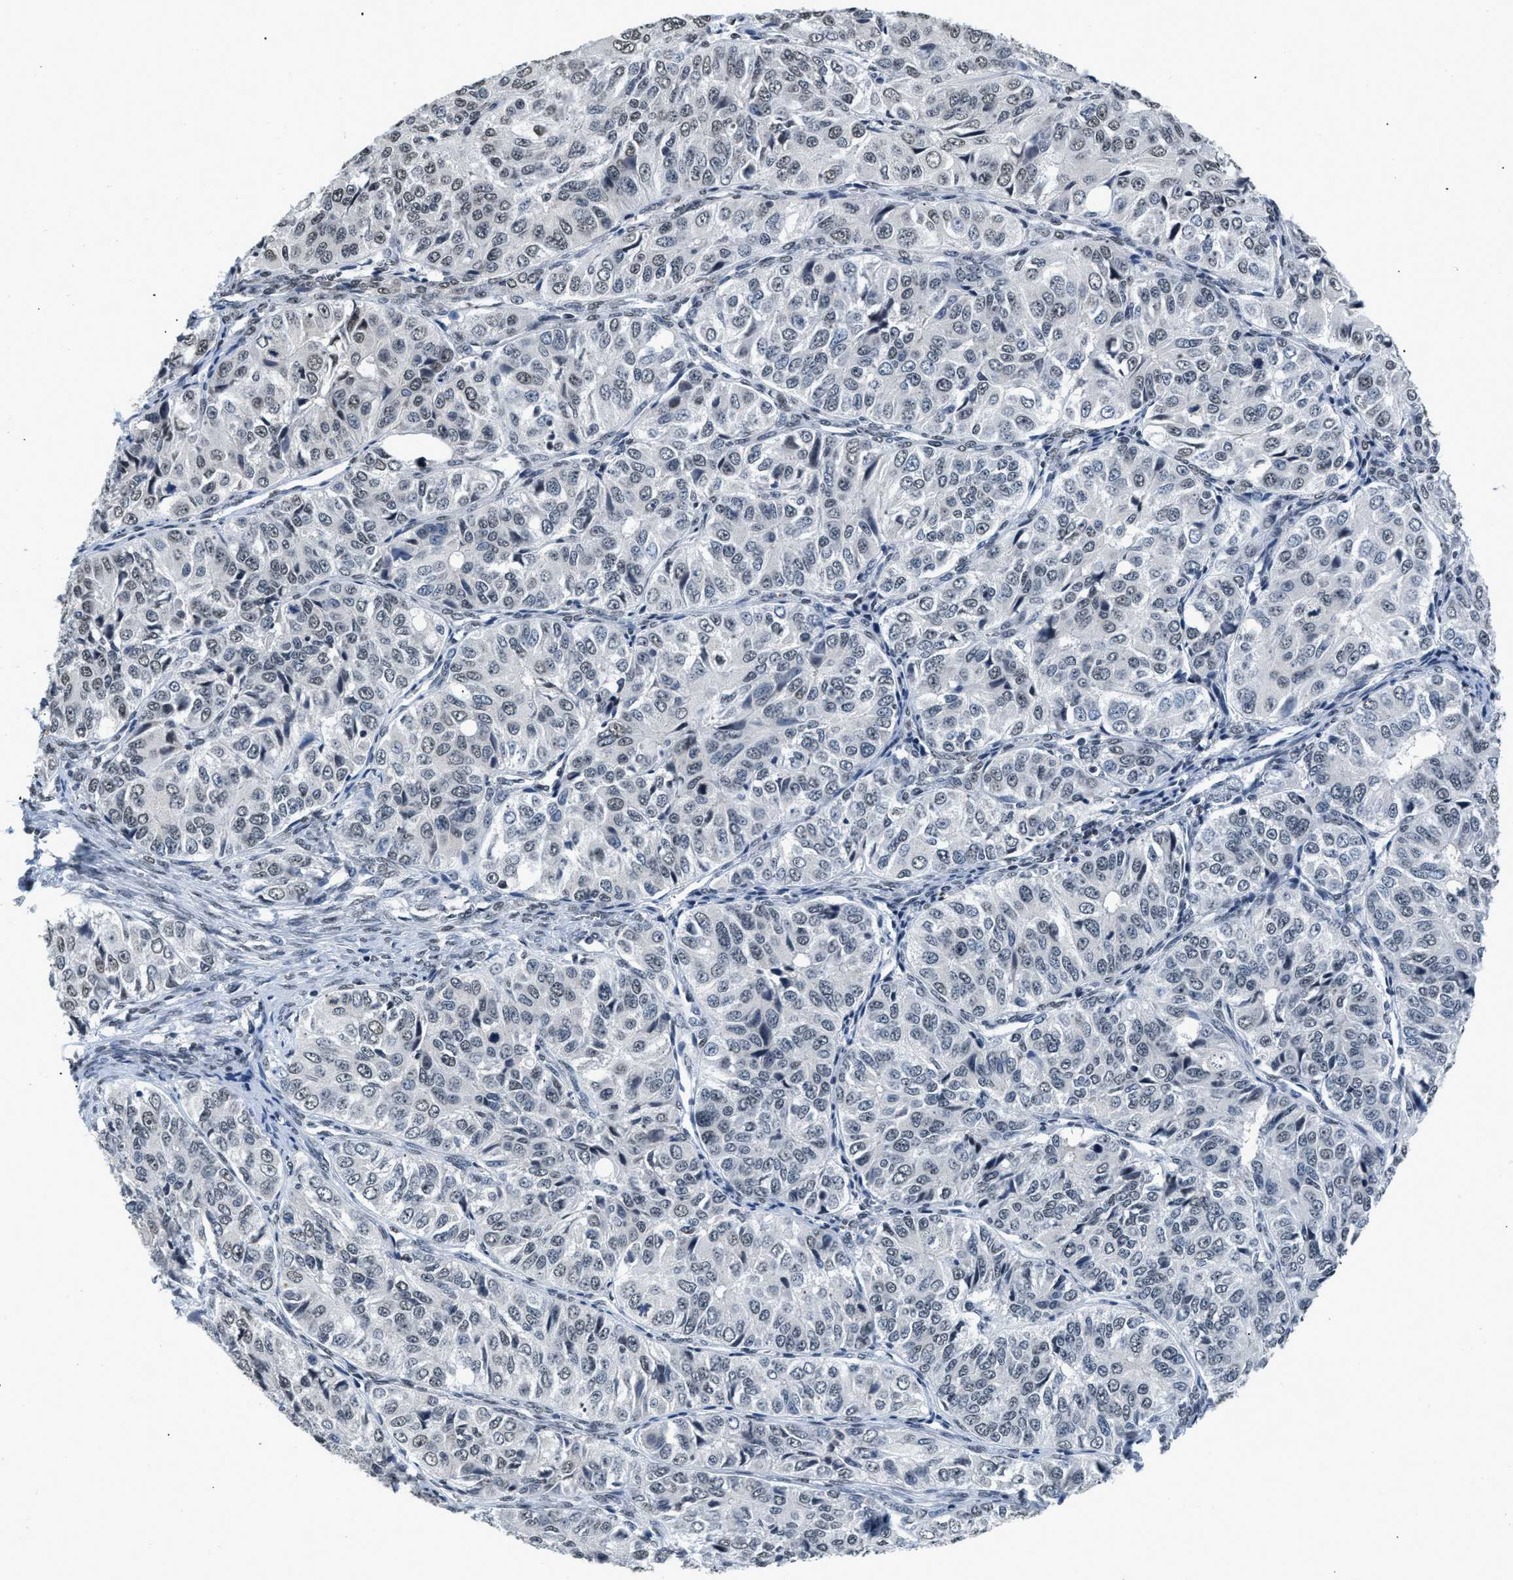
{"staining": {"intensity": "weak", "quantity": "<25%", "location": "nuclear"}, "tissue": "ovarian cancer", "cell_type": "Tumor cells", "image_type": "cancer", "snomed": [{"axis": "morphology", "description": "Carcinoma, endometroid"}, {"axis": "topography", "description": "Ovary"}], "caption": "The micrograph reveals no significant expression in tumor cells of endometroid carcinoma (ovarian). (DAB immunohistochemistry, high magnification).", "gene": "RAF1", "patient": {"sex": "female", "age": 51}}